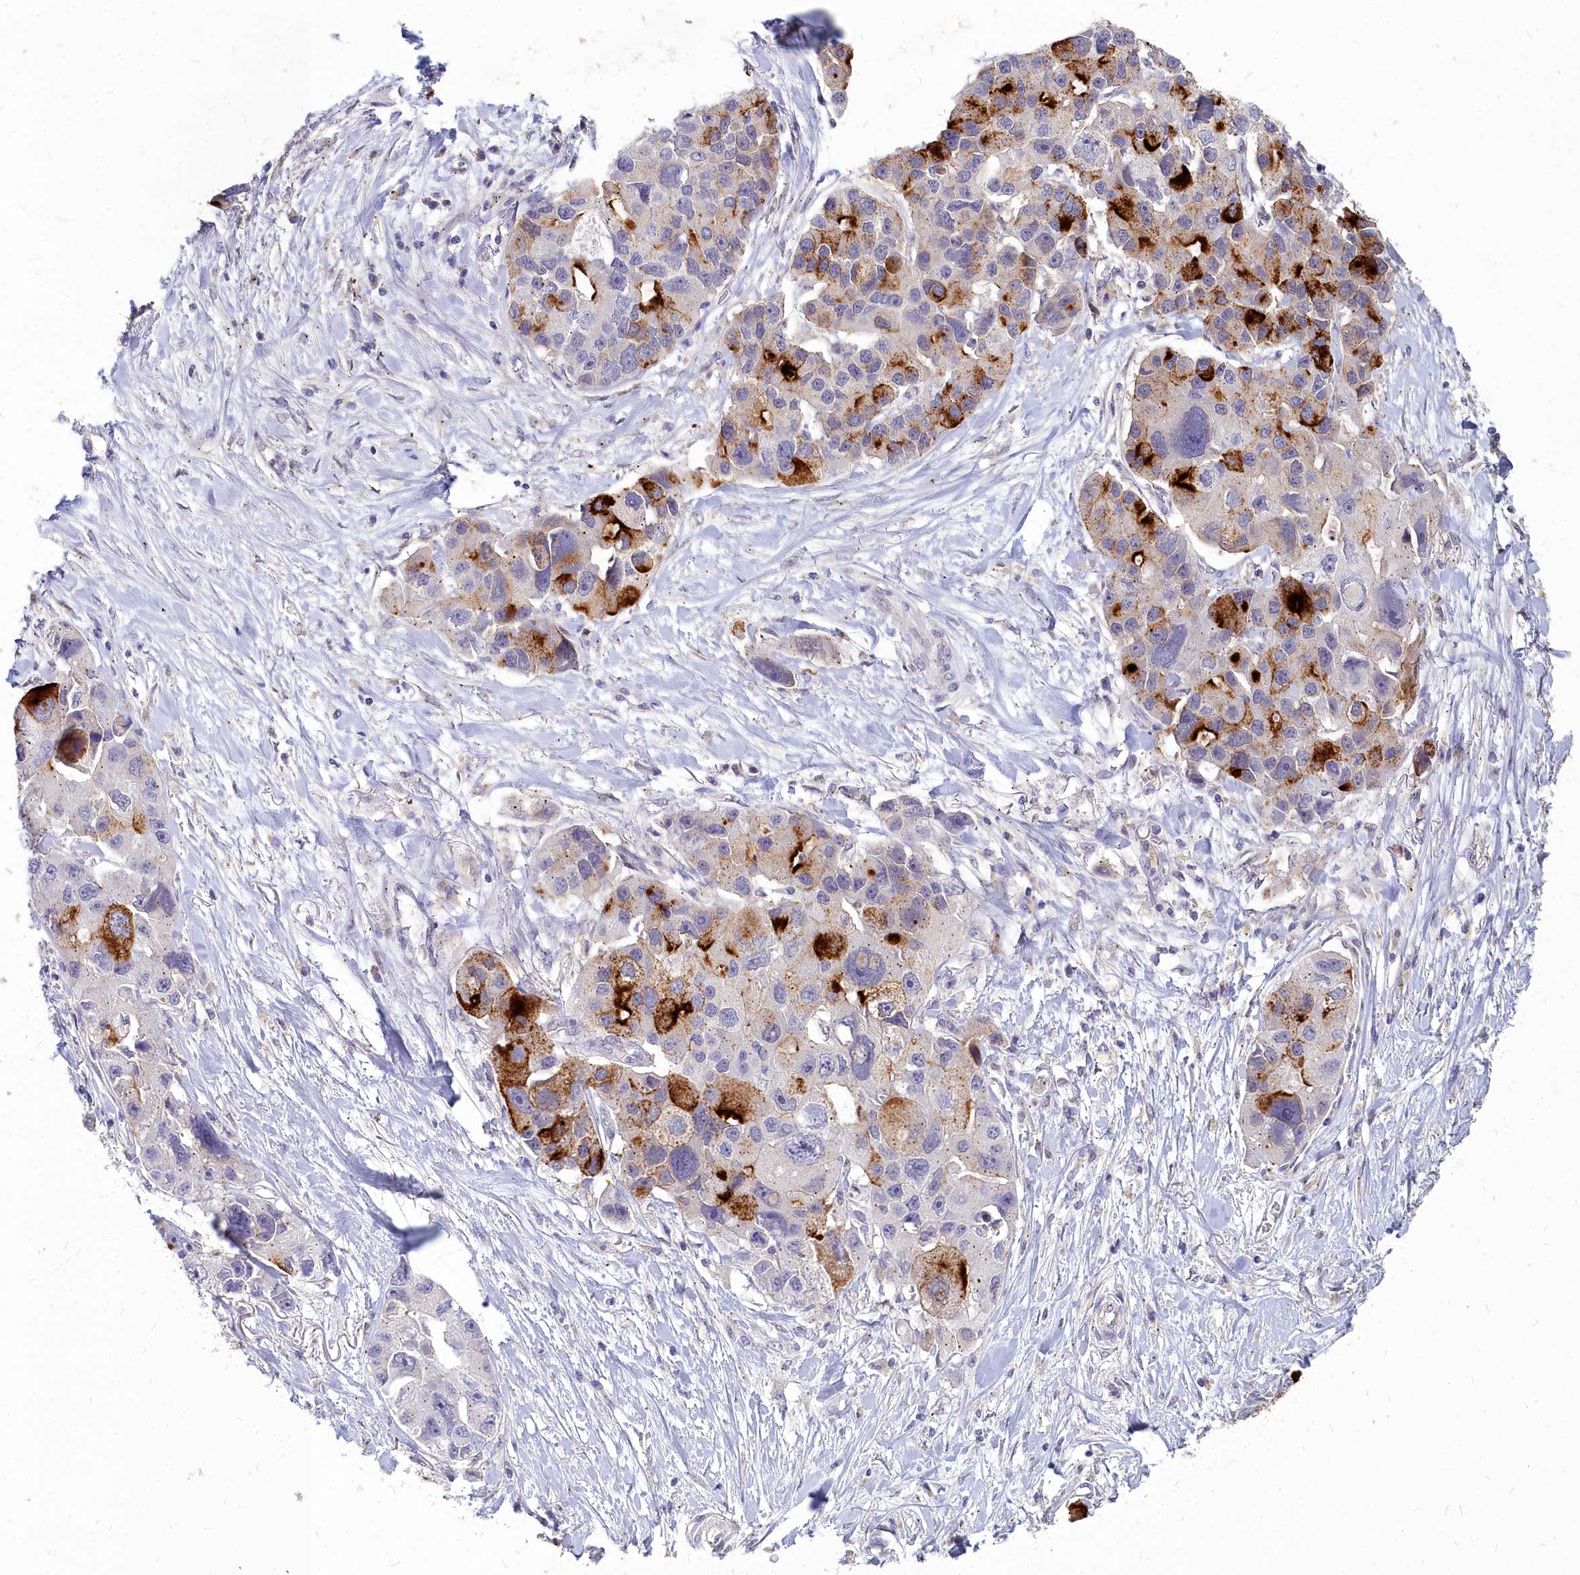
{"staining": {"intensity": "strong", "quantity": "25%-75%", "location": "cytoplasmic/membranous"}, "tissue": "lung cancer", "cell_type": "Tumor cells", "image_type": "cancer", "snomed": [{"axis": "morphology", "description": "Adenocarcinoma, NOS"}, {"axis": "topography", "description": "Lung"}], "caption": "Immunohistochemical staining of adenocarcinoma (lung) displays high levels of strong cytoplasmic/membranous protein positivity in approximately 25%-75% of tumor cells.", "gene": "NOXA1", "patient": {"sex": "female", "age": 54}}